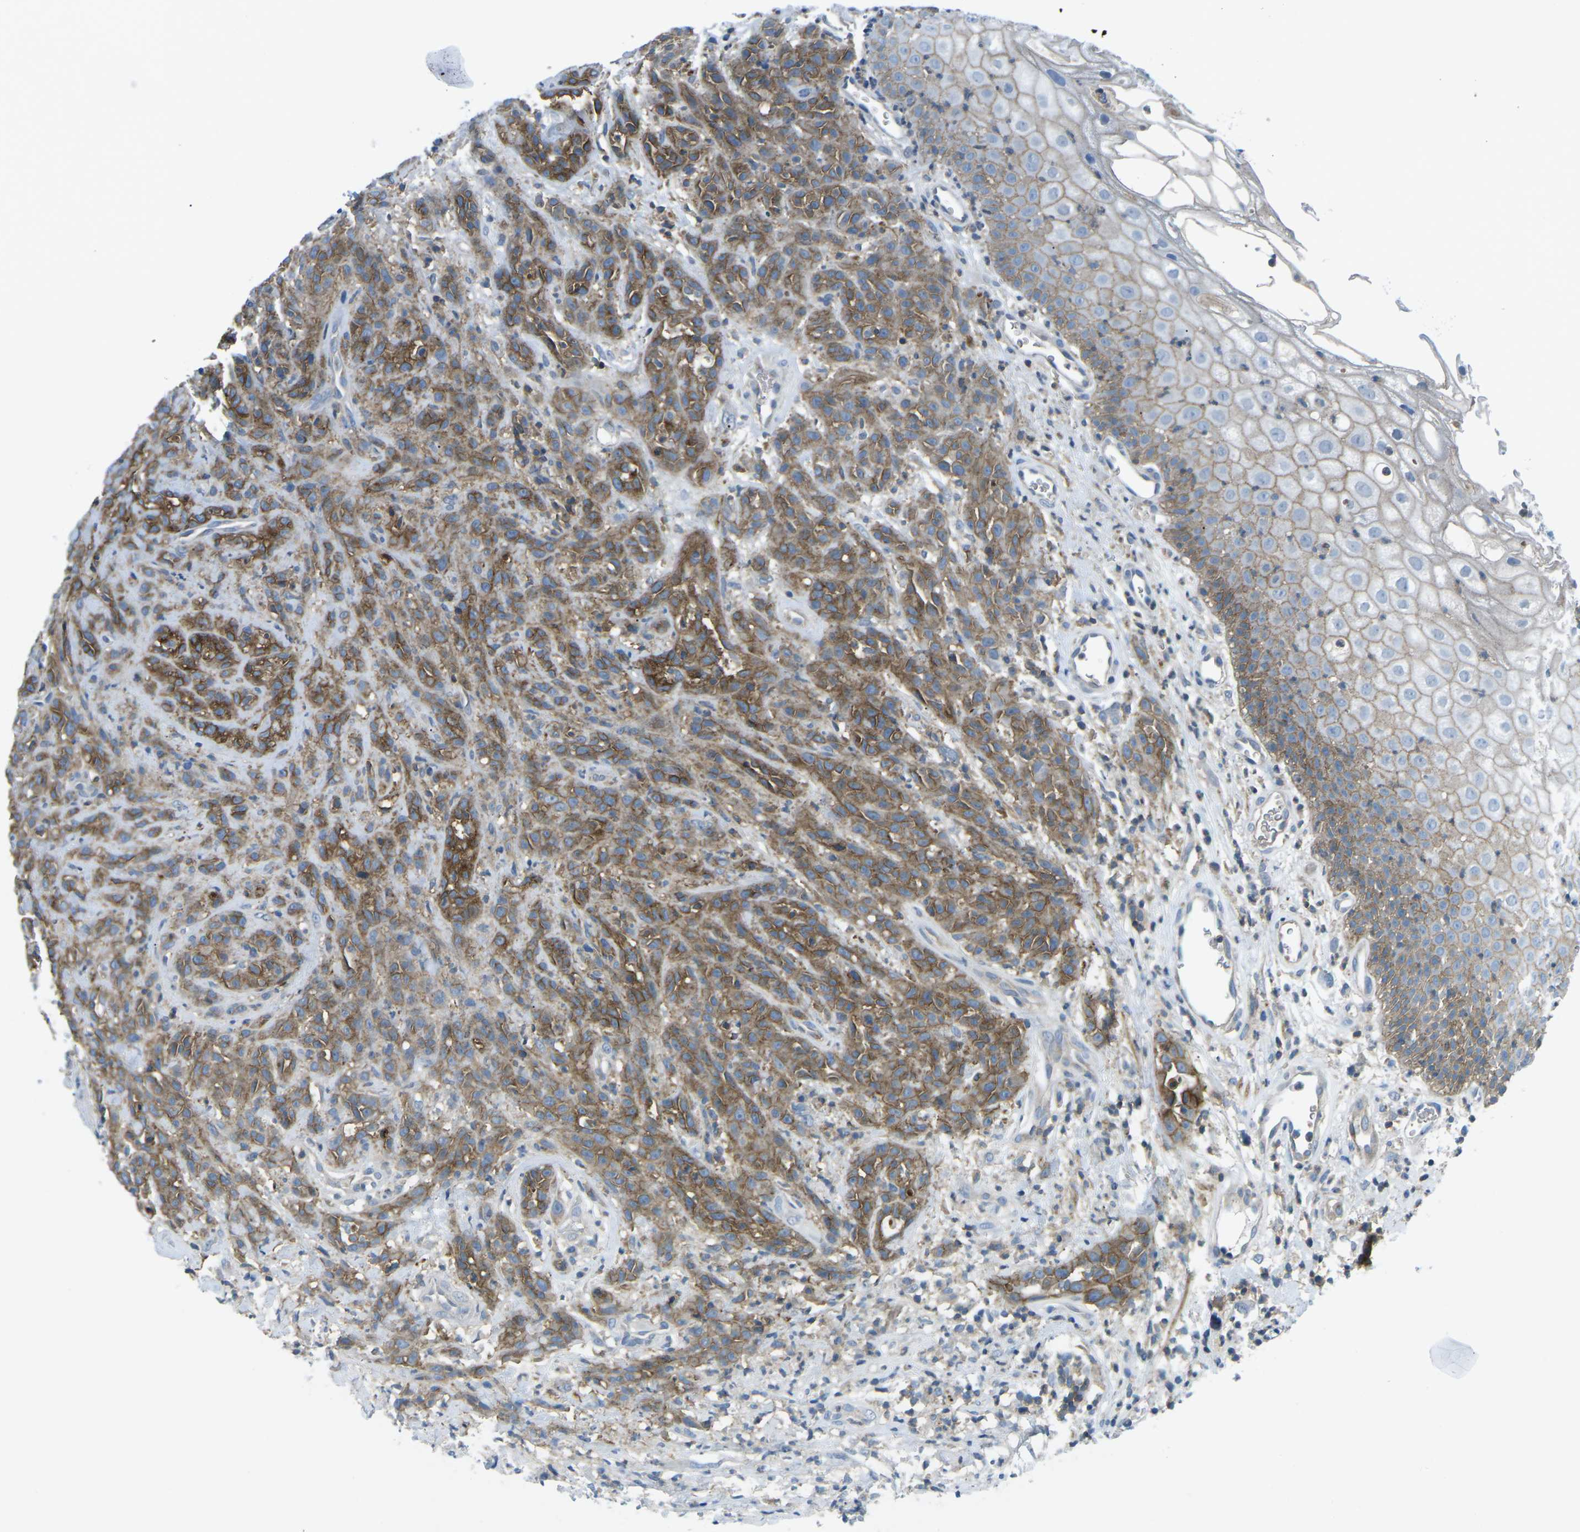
{"staining": {"intensity": "moderate", "quantity": ">75%", "location": "cytoplasmic/membranous"}, "tissue": "head and neck cancer", "cell_type": "Tumor cells", "image_type": "cancer", "snomed": [{"axis": "morphology", "description": "Normal tissue, NOS"}, {"axis": "morphology", "description": "Squamous cell carcinoma, NOS"}, {"axis": "topography", "description": "Cartilage tissue"}, {"axis": "topography", "description": "Head-Neck"}], "caption": "Immunohistochemical staining of human squamous cell carcinoma (head and neck) exhibits moderate cytoplasmic/membranous protein staining in approximately >75% of tumor cells.", "gene": "CD47", "patient": {"sex": "male", "age": 62}}